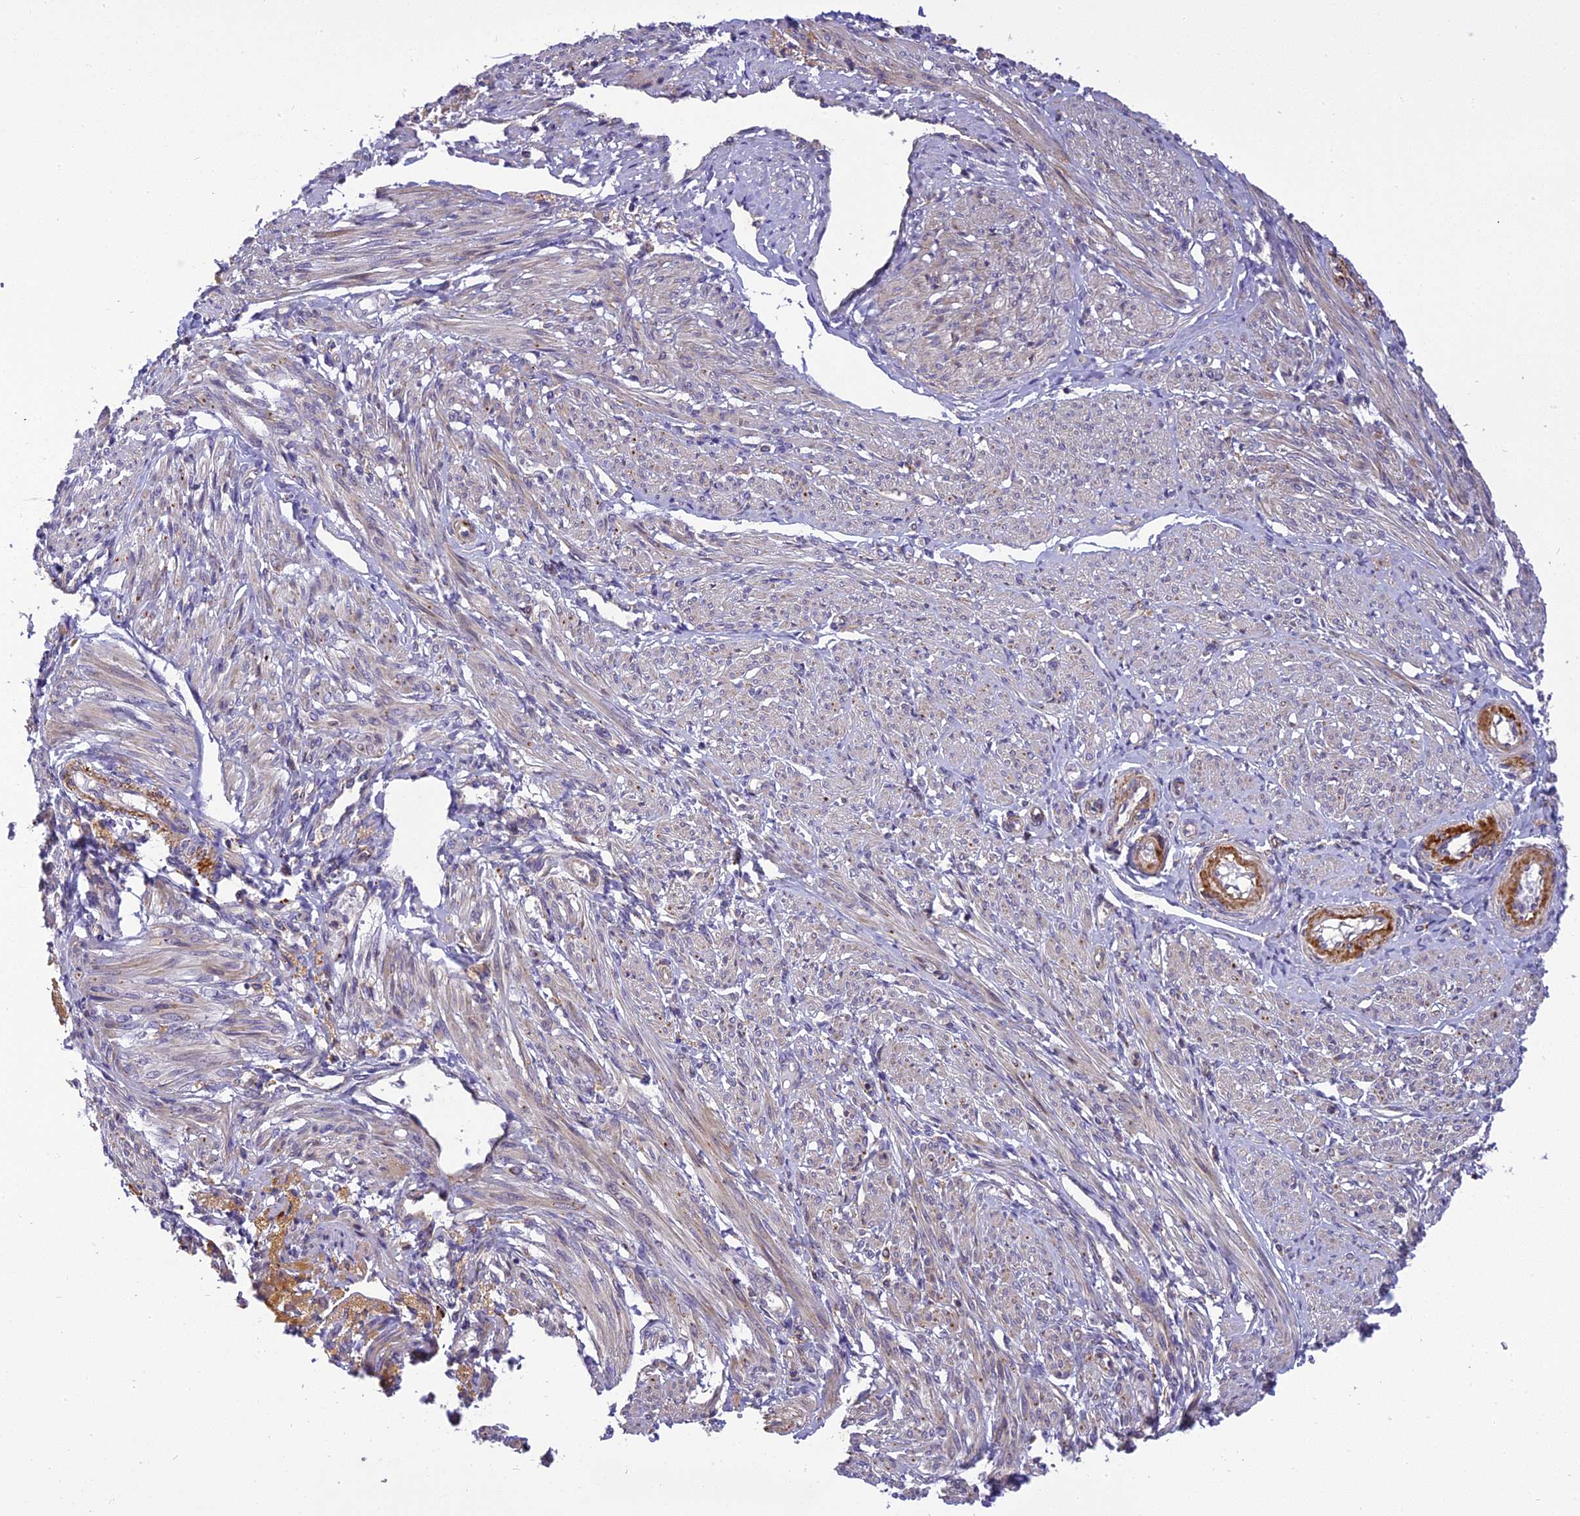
{"staining": {"intensity": "weak", "quantity": "25%-75%", "location": "cytoplasmic/membranous"}, "tissue": "smooth muscle", "cell_type": "Smooth muscle cells", "image_type": "normal", "snomed": [{"axis": "morphology", "description": "Normal tissue, NOS"}, {"axis": "topography", "description": "Smooth muscle"}], "caption": "Smooth muscle cells reveal low levels of weak cytoplasmic/membranous positivity in approximately 25%-75% of cells in normal human smooth muscle. The protein is shown in brown color, while the nuclei are stained blue.", "gene": "FNIP2", "patient": {"sex": "female", "age": 39}}